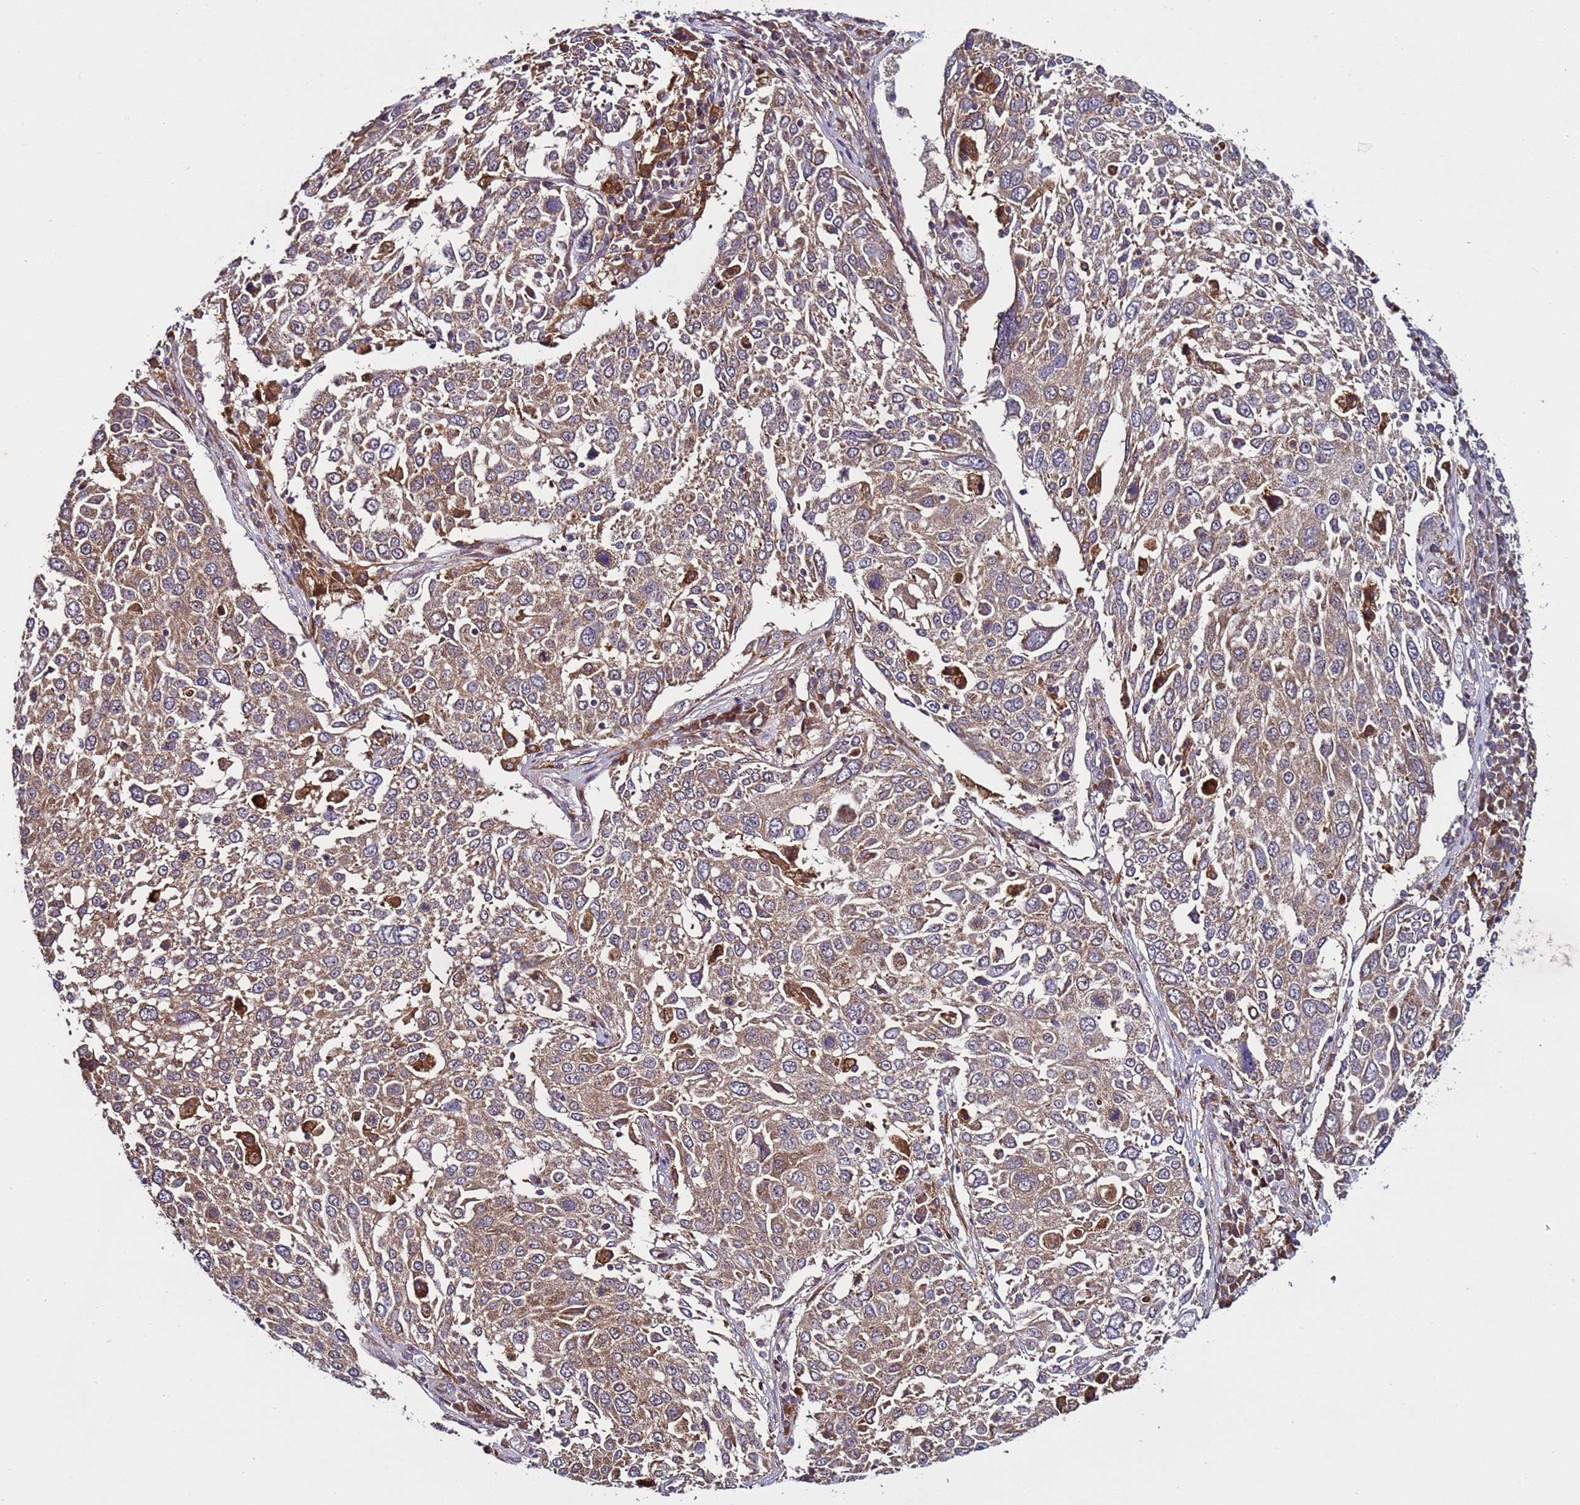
{"staining": {"intensity": "moderate", "quantity": ">75%", "location": "cytoplasmic/membranous"}, "tissue": "lung cancer", "cell_type": "Tumor cells", "image_type": "cancer", "snomed": [{"axis": "morphology", "description": "Squamous cell carcinoma, NOS"}, {"axis": "topography", "description": "Lung"}], "caption": "Human squamous cell carcinoma (lung) stained with a protein marker demonstrates moderate staining in tumor cells.", "gene": "TMEM176B", "patient": {"sex": "male", "age": 65}}